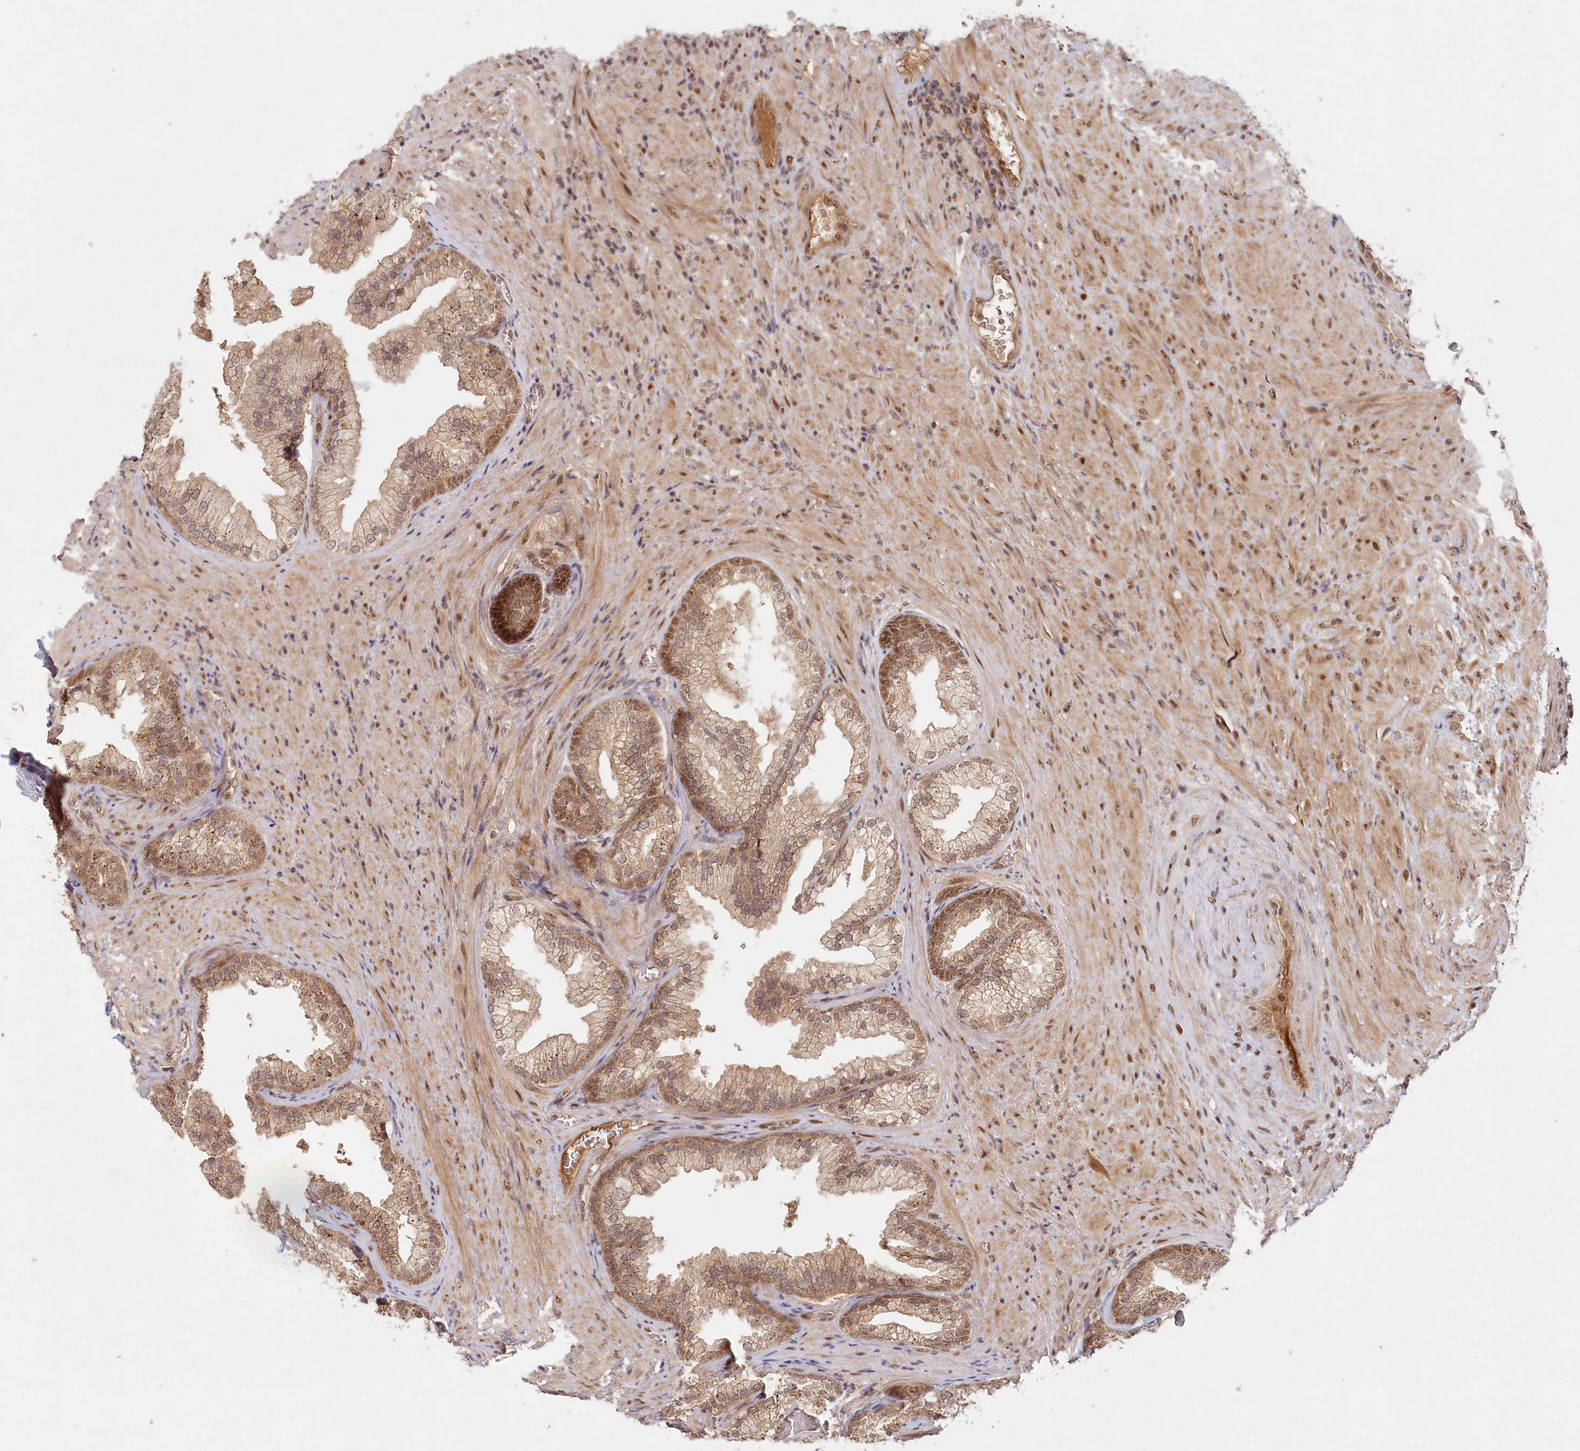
{"staining": {"intensity": "moderate", "quantity": ">75%", "location": "cytoplasmic/membranous,nuclear"}, "tissue": "prostate", "cell_type": "Glandular cells", "image_type": "normal", "snomed": [{"axis": "morphology", "description": "Normal tissue, NOS"}, {"axis": "topography", "description": "Prostate"}], "caption": "Human prostate stained for a protein (brown) displays moderate cytoplasmic/membranous,nuclear positive staining in about >75% of glandular cells.", "gene": "WAPL", "patient": {"sex": "male", "age": 76}}